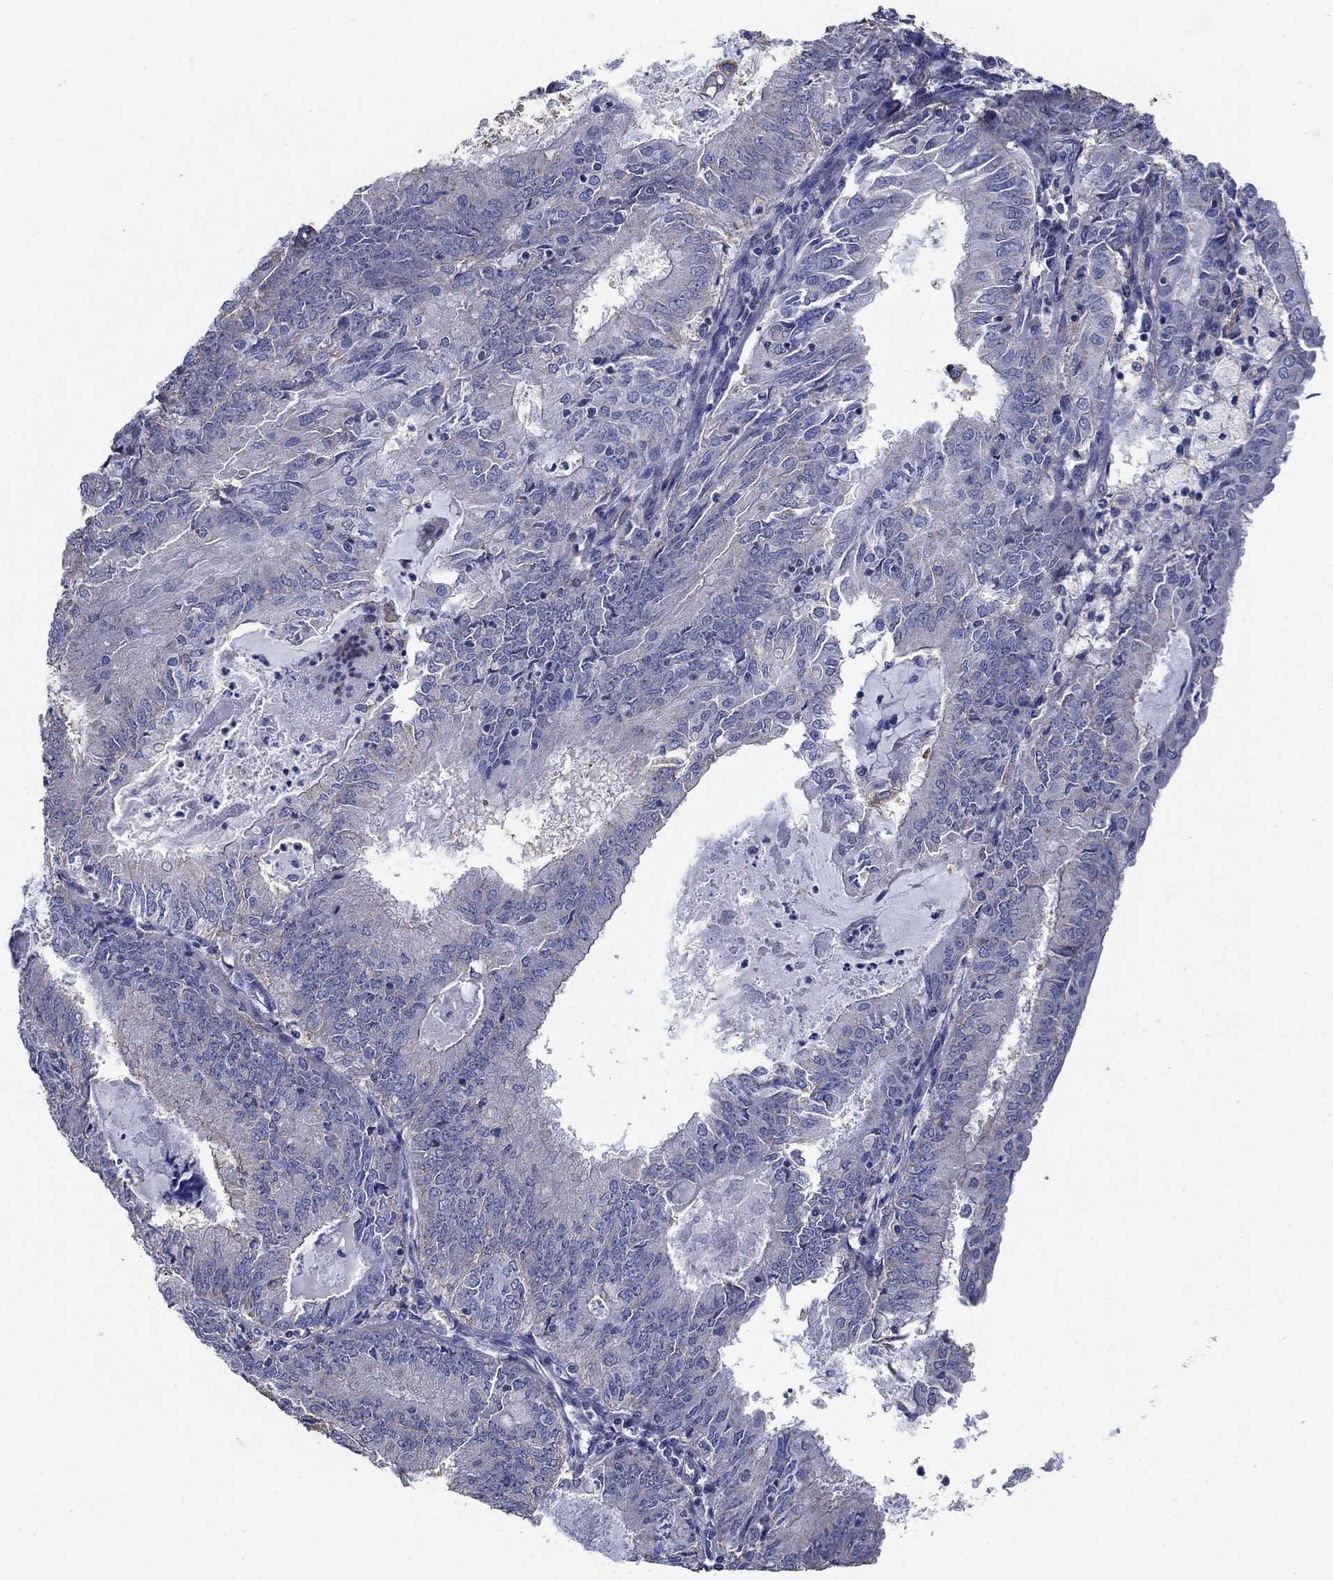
{"staining": {"intensity": "negative", "quantity": "none", "location": "none"}, "tissue": "endometrial cancer", "cell_type": "Tumor cells", "image_type": "cancer", "snomed": [{"axis": "morphology", "description": "Adenocarcinoma, NOS"}, {"axis": "topography", "description": "Endometrium"}], "caption": "The immunohistochemistry (IHC) micrograph has no significant positivity in tumor cells of endometrial cancer (adenocarcinoma) tissue.", "gene": "FLNC", "patient": {"sex": "female", "age": 57}}